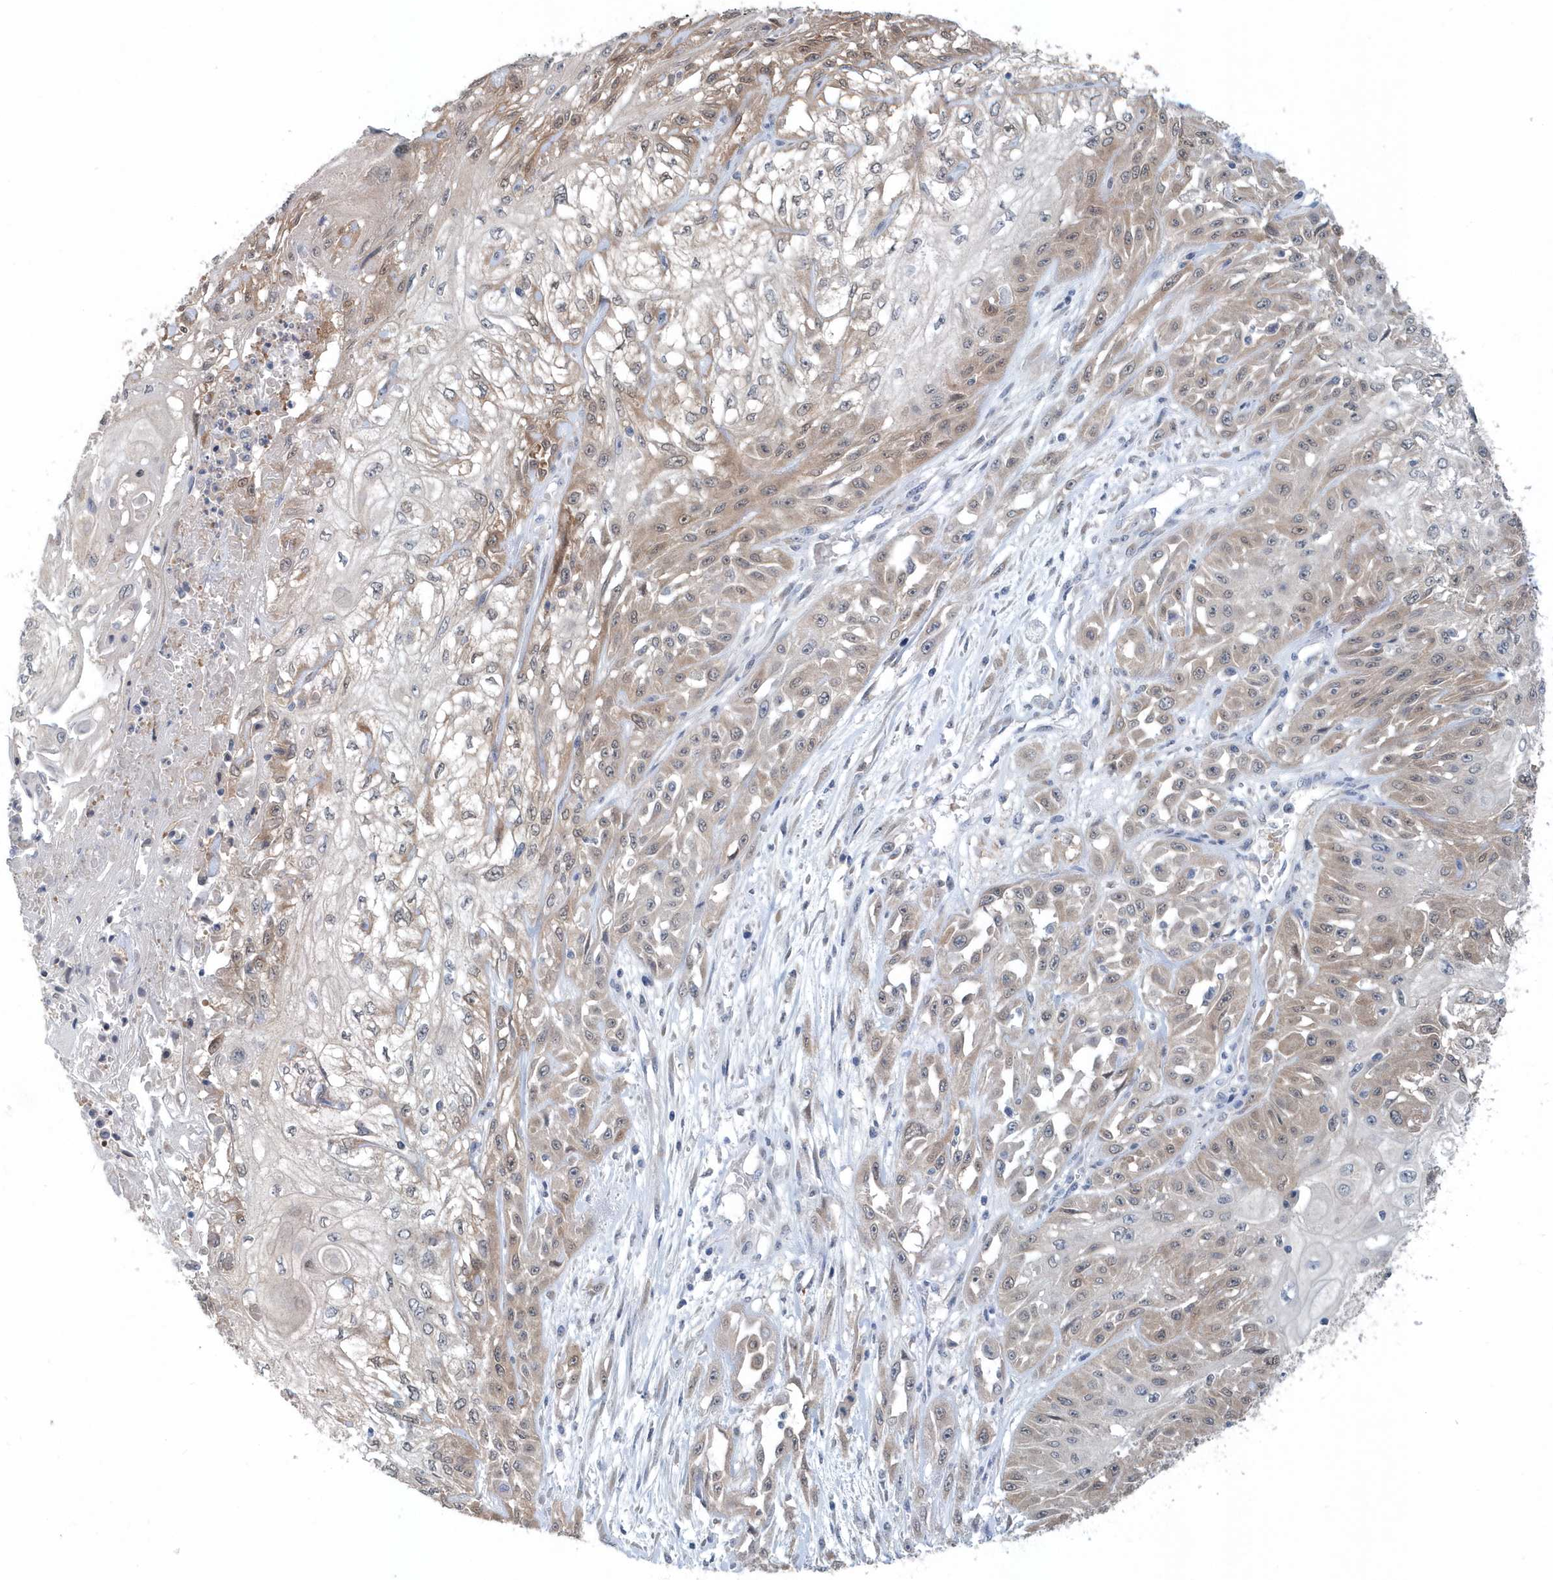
{"staining": {"intensity": "moderate", "quantity": "25%-75%", "location": "cytoplasmic/membranous,nuclear"}, "tissue": "skin cancer", "cell_type": "Tumor cells", "image_type": "cancer", "snomed": [{"axis": "morphology", "description": "Squamous cell carcinoma, NOS"}, {"axis": "morphology", "description": "Squamous cell carcinoma, metastatic, NOS"}, {"axis": "topography", "description": "Skin"}, {"axis": "topography", "description": "Lymph node"}], "caption": "Protein expression analysis of human metastatic squamous cell carcinoma (skin) reveals moderate cytoplasmic/membranous and nuclear staining in approximately 25%-75% of tumor cells.", "gene": "PFN2", "patient": {"sex": "male", "age": 75}}